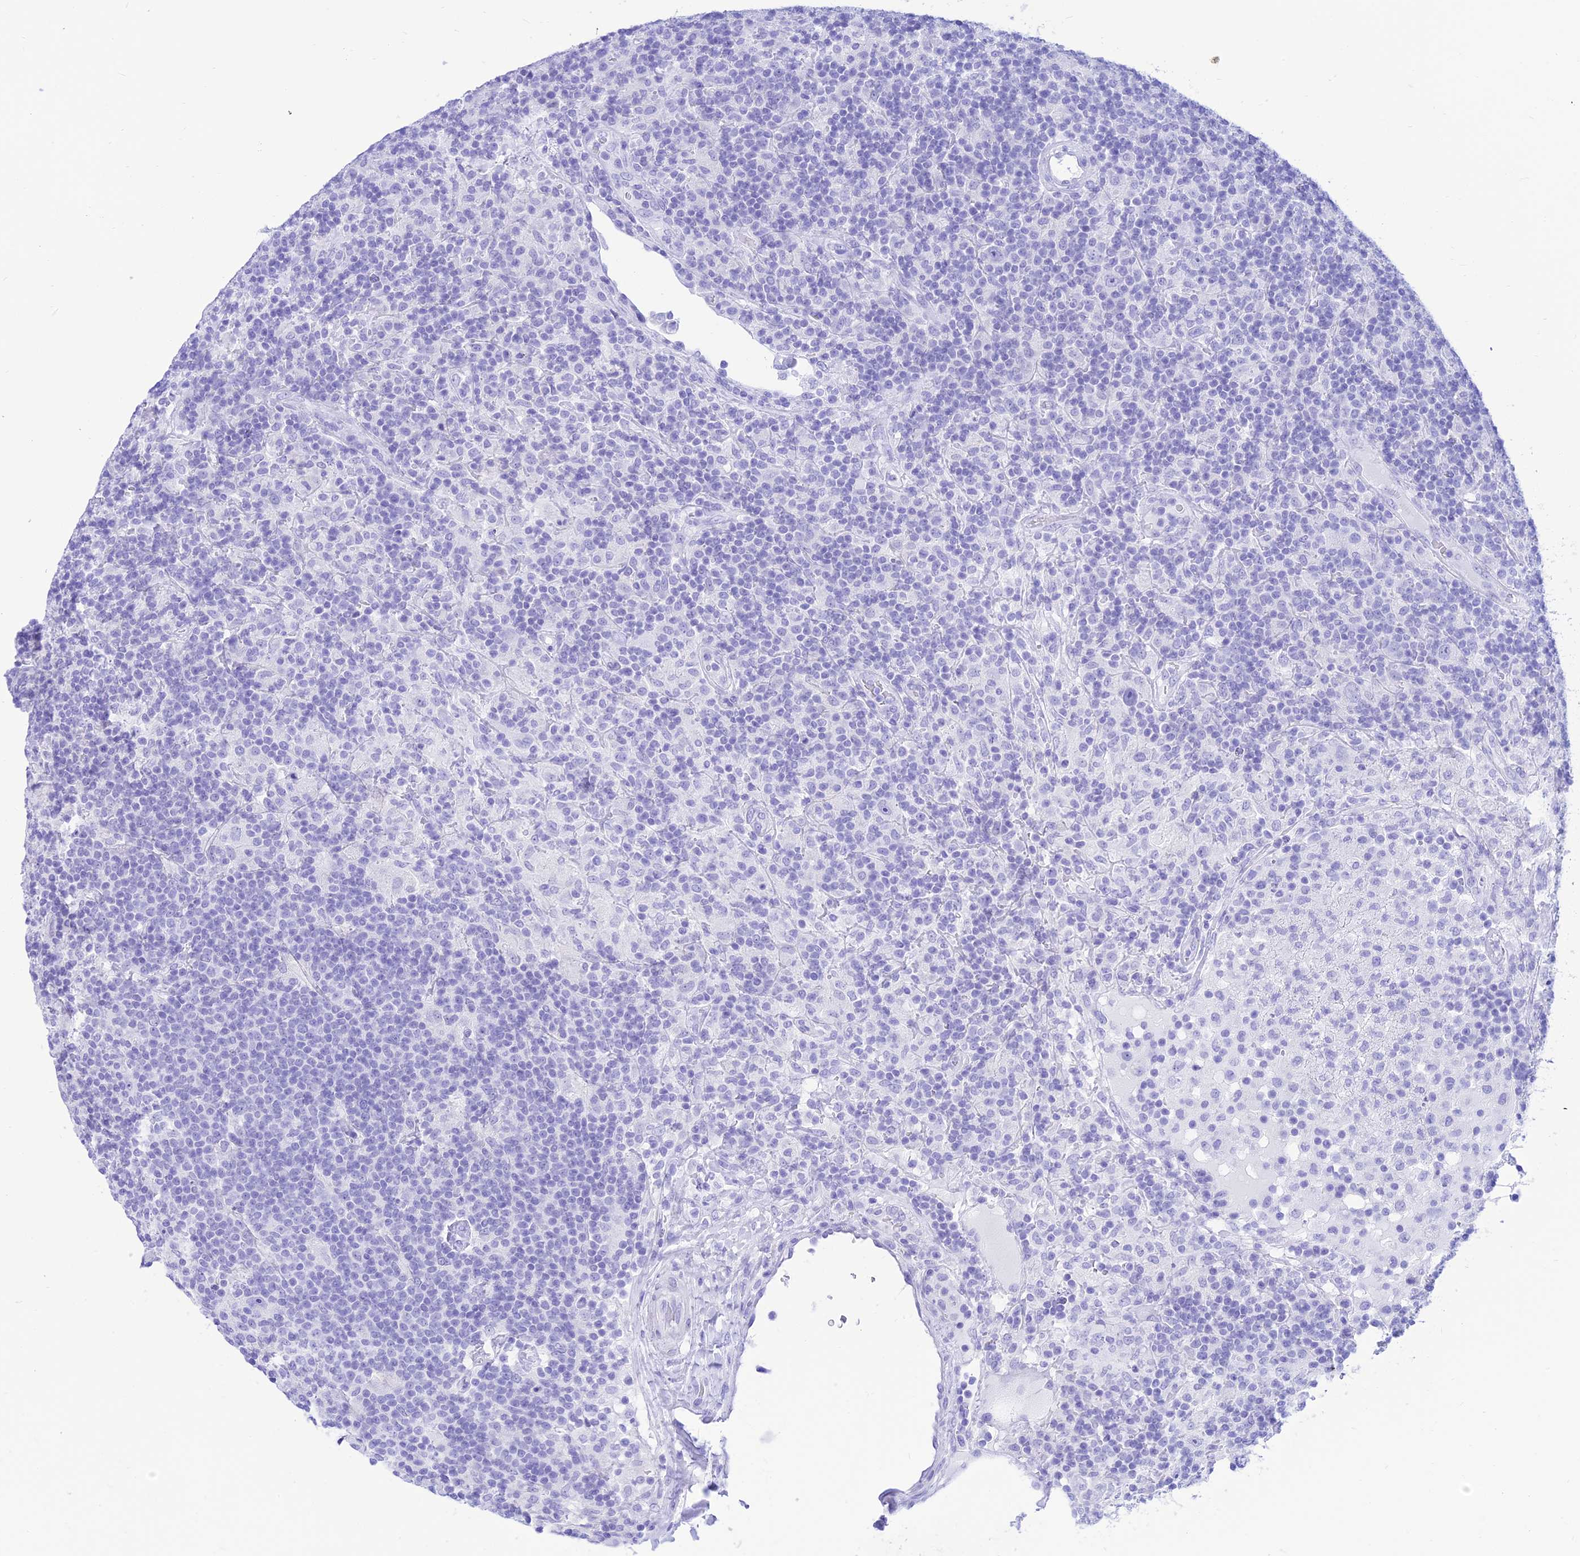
{"staining": {"intensity": "negative", "quantity": "none", "location": "none"}, "tissue": "lymphoma", "cell_type": "Tumor cells", "image_type": "cancer", "snomed": [{"axis": "morphology", "description": "Hodgkin's disease, NOS"}, {"axis": "topography", "description": "Lymph node"}], "caption": "An image of lymphoma stained for a protein displays no brown staining in tumor cells.", "gene": "PRNP", "patient": {"sex": "male", "age": 70}}